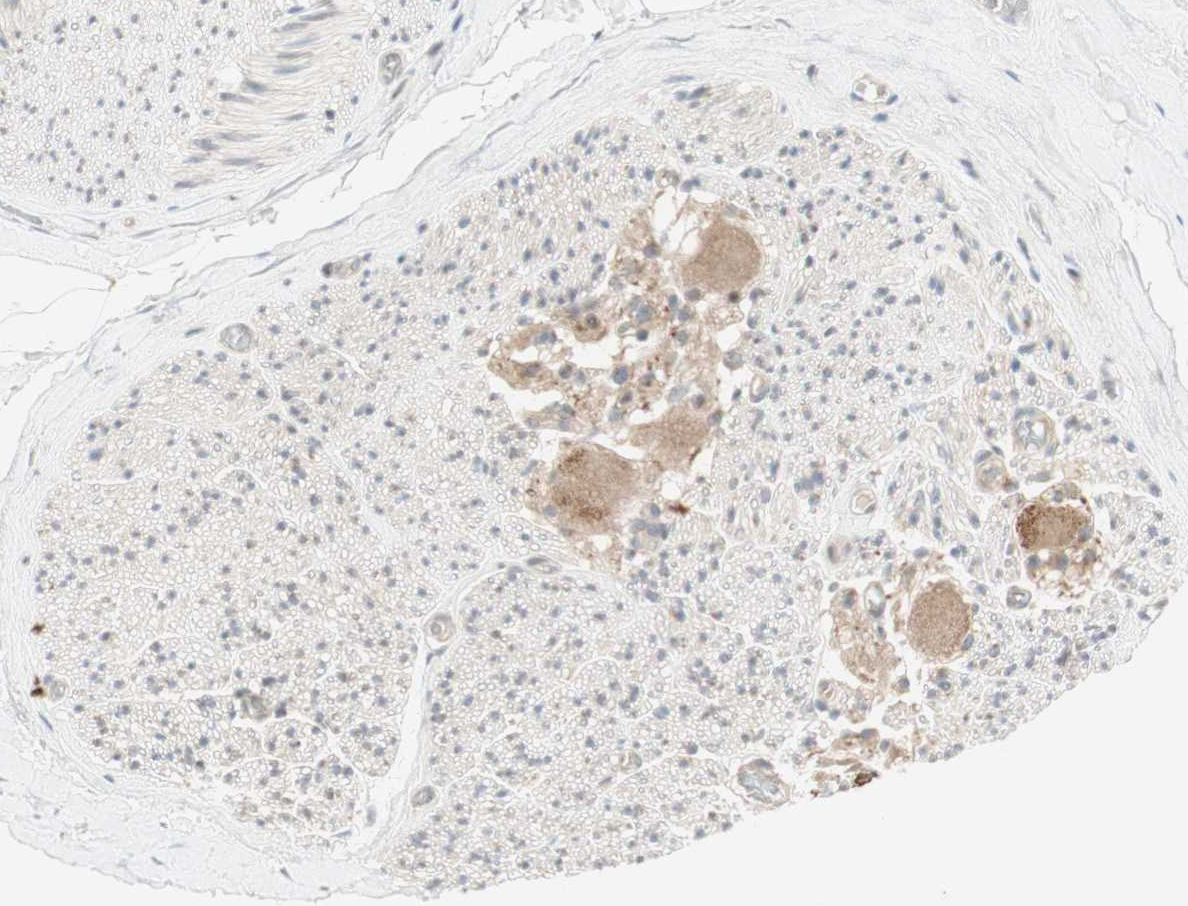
{"staining": {"intensity": "negative", "quantity": "none", "location": "none"}, "tissue": "adipose tissue", "cell_type": "Adipocytes", "image_type": "normal", "snomed": [{"axis": "morphology", "description": "Normal tissue, NOS"}, {"axis": "topography", "description": "Peripheral nerve tissue"}], "caption": "Immunohistochemical staining of unremarkable human adipose tissue displays no significant staining in adipocytes.", "gene": "CYLD", "patient": {"sex": "male", "age": 70}}